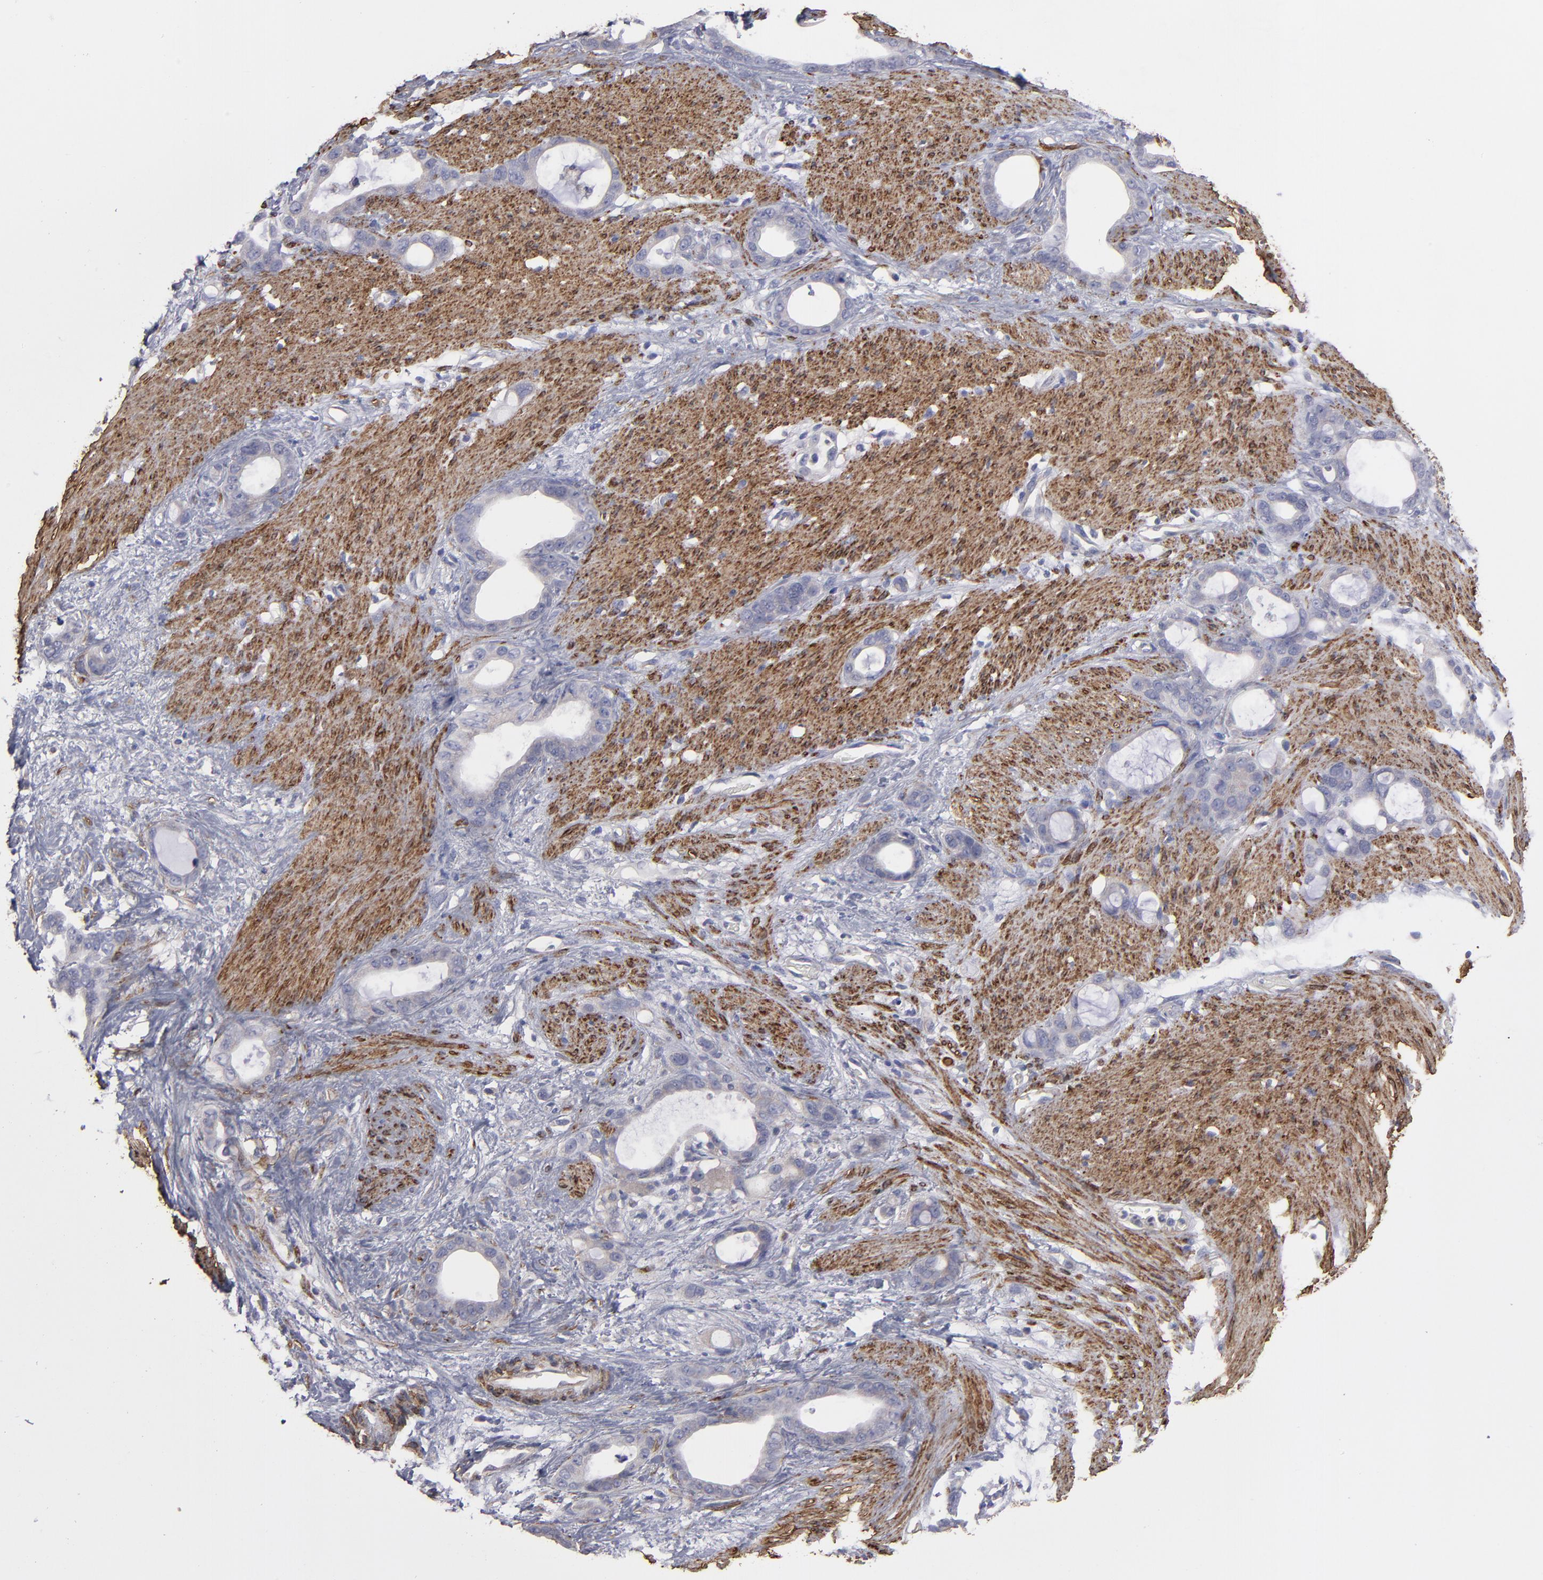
{"staining": {"intensity": "weak", "quantity": "<25%", "location": "cytoplasmic/membranous"}, "tissue": "stomach cancer", "cell_type": "Tumor cells", "image_type": "cancer", "snomed": [{"axis": "morphology", "description": "Adenocarcinoma, NOS"}, {"axis": "topography", "description": "Stomach"}], "caption": "Tumor cells are negative for protein expression in human stomach cancer (adenocarcinoma).", "gene": "SLMAP", "patient": {"sex": "female", "age": 75}}